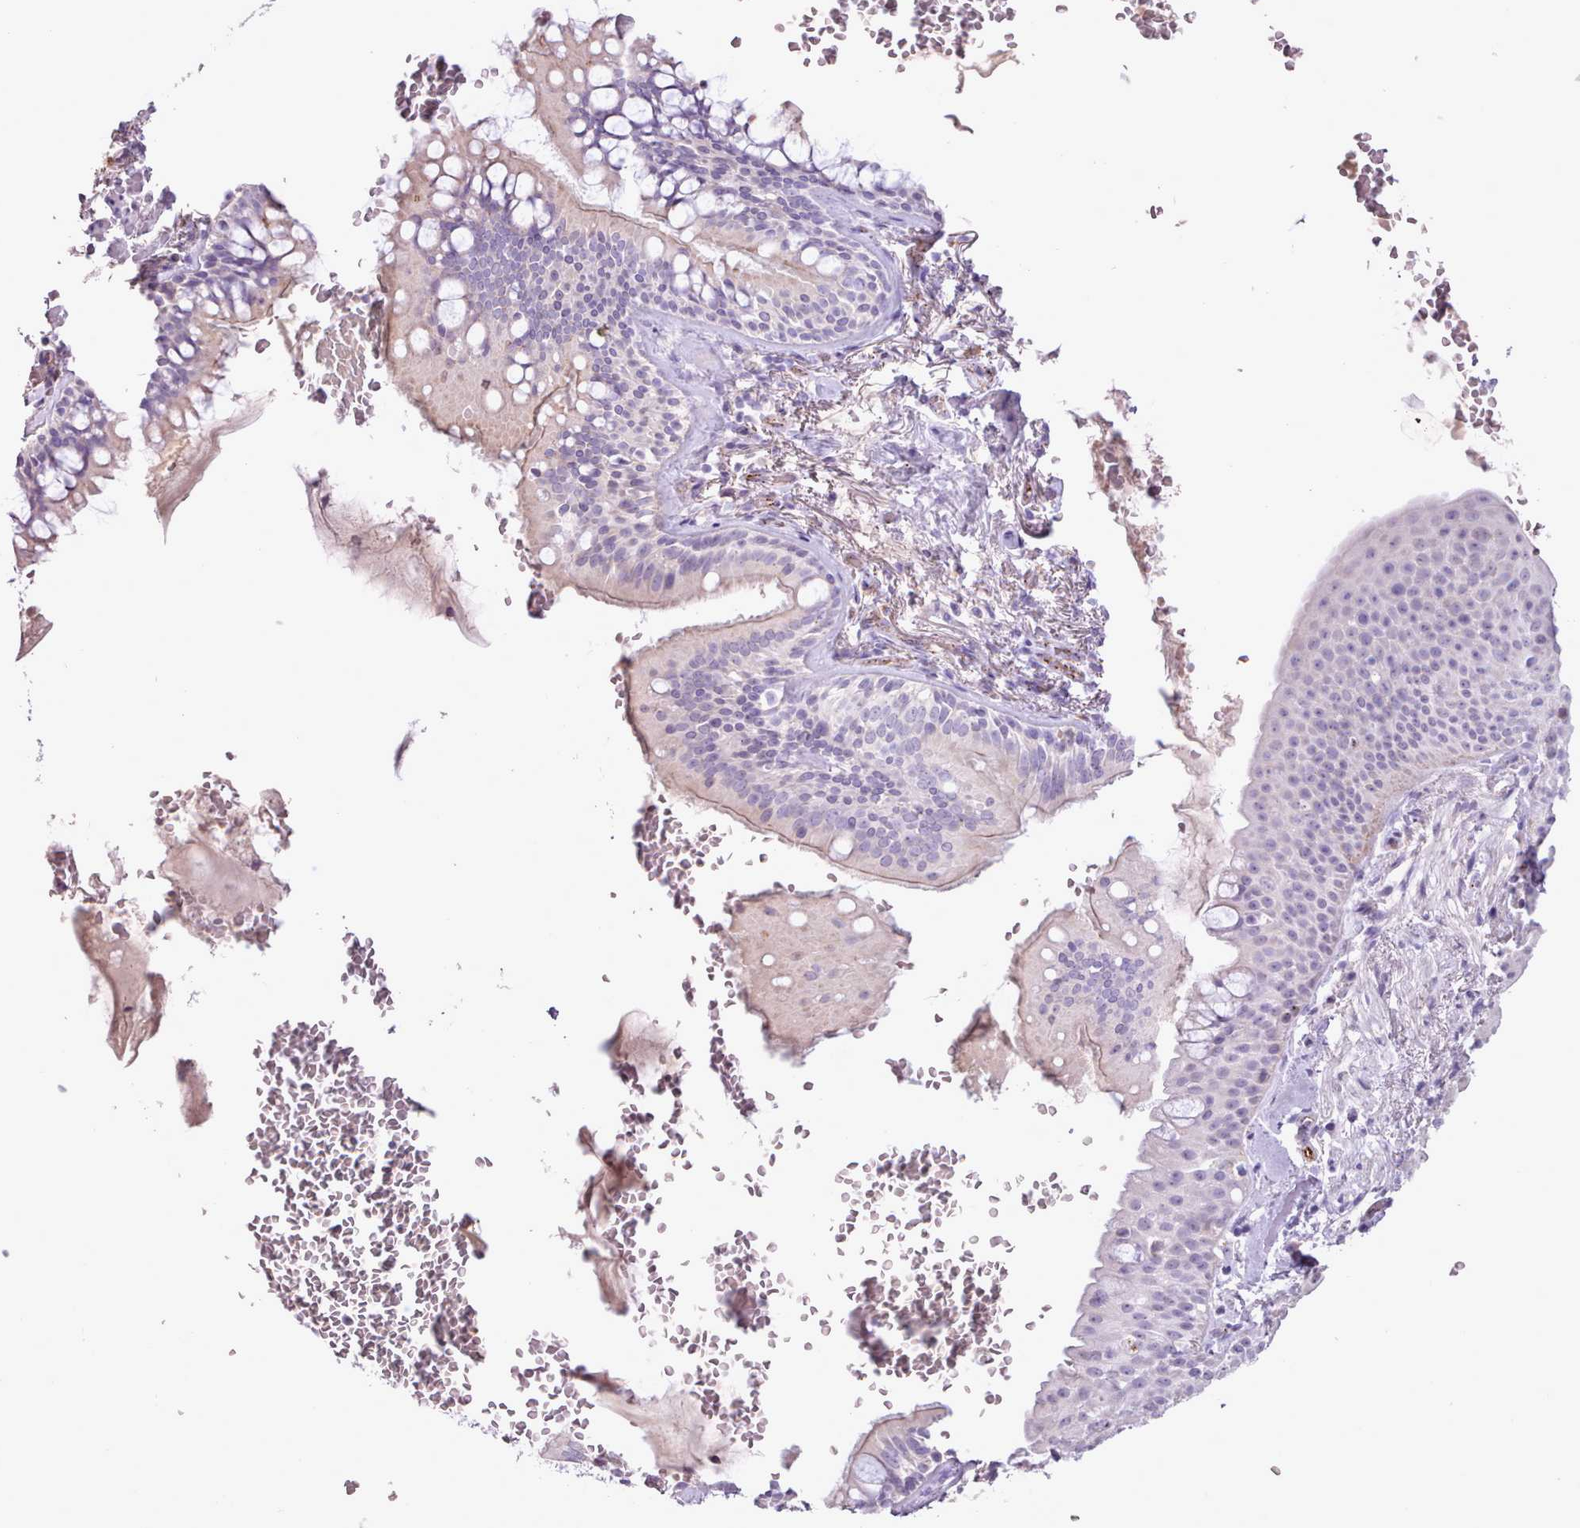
{"staining": {"intensity": "weak", "quantity": "<25%", "location": "cytoplasmic/membranous"}, "tissue": "bronchus", "cell_type": "Respiratory epithelial cells", "image_type": "normal", "snomed": [{"axis": "morphology", "description": "Normal tissue, NOS"}, {"axis": "topography", "description": "Bronchus"}], "caption": "Immunohistochemistry (IHC) of unremarkable bronchus exhibits no positivity in respiratory epithelial cells.", "gene": "ATRAID", "patient": {"sex": "male", "age": 70}}